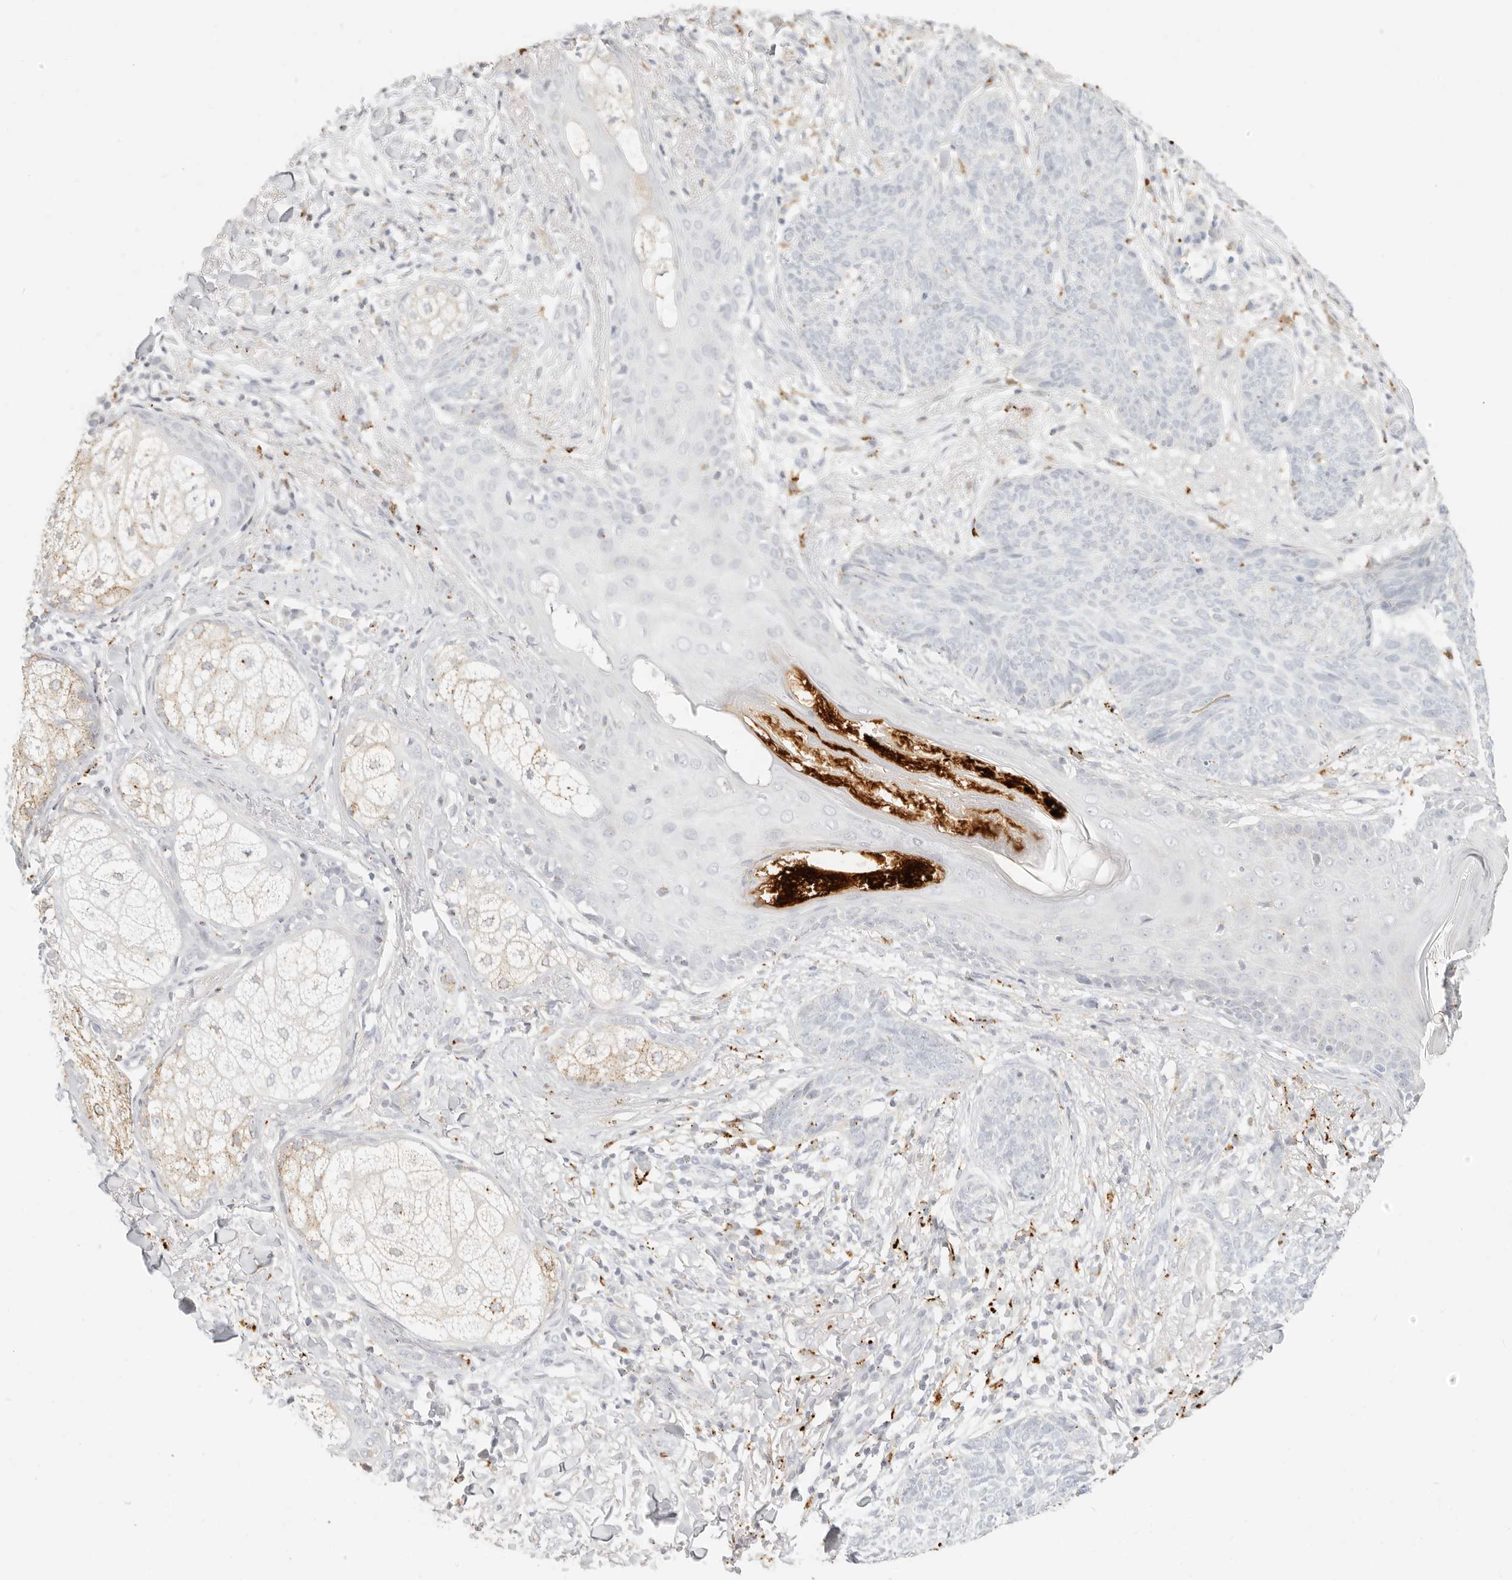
{"staining": {"intensity": "negative", "quantity": "none", "location": "none"}, "tissue": "skin cancer", "cell_type": "Tumor cells", "image_type": "cancer", "snomed": [{"axis": "morphology", "description": "Basal cell carcinoma"}, {"axis": "topography", "description": "Skin"}], "caption": "High power microscopy histopathology image of an immunohistochemistry image of skin basal cell carcinoma, revealing no significant staining in tumor cells.", "gene": "RNASET2", "patient": {"sex": "male", "age": 85}}